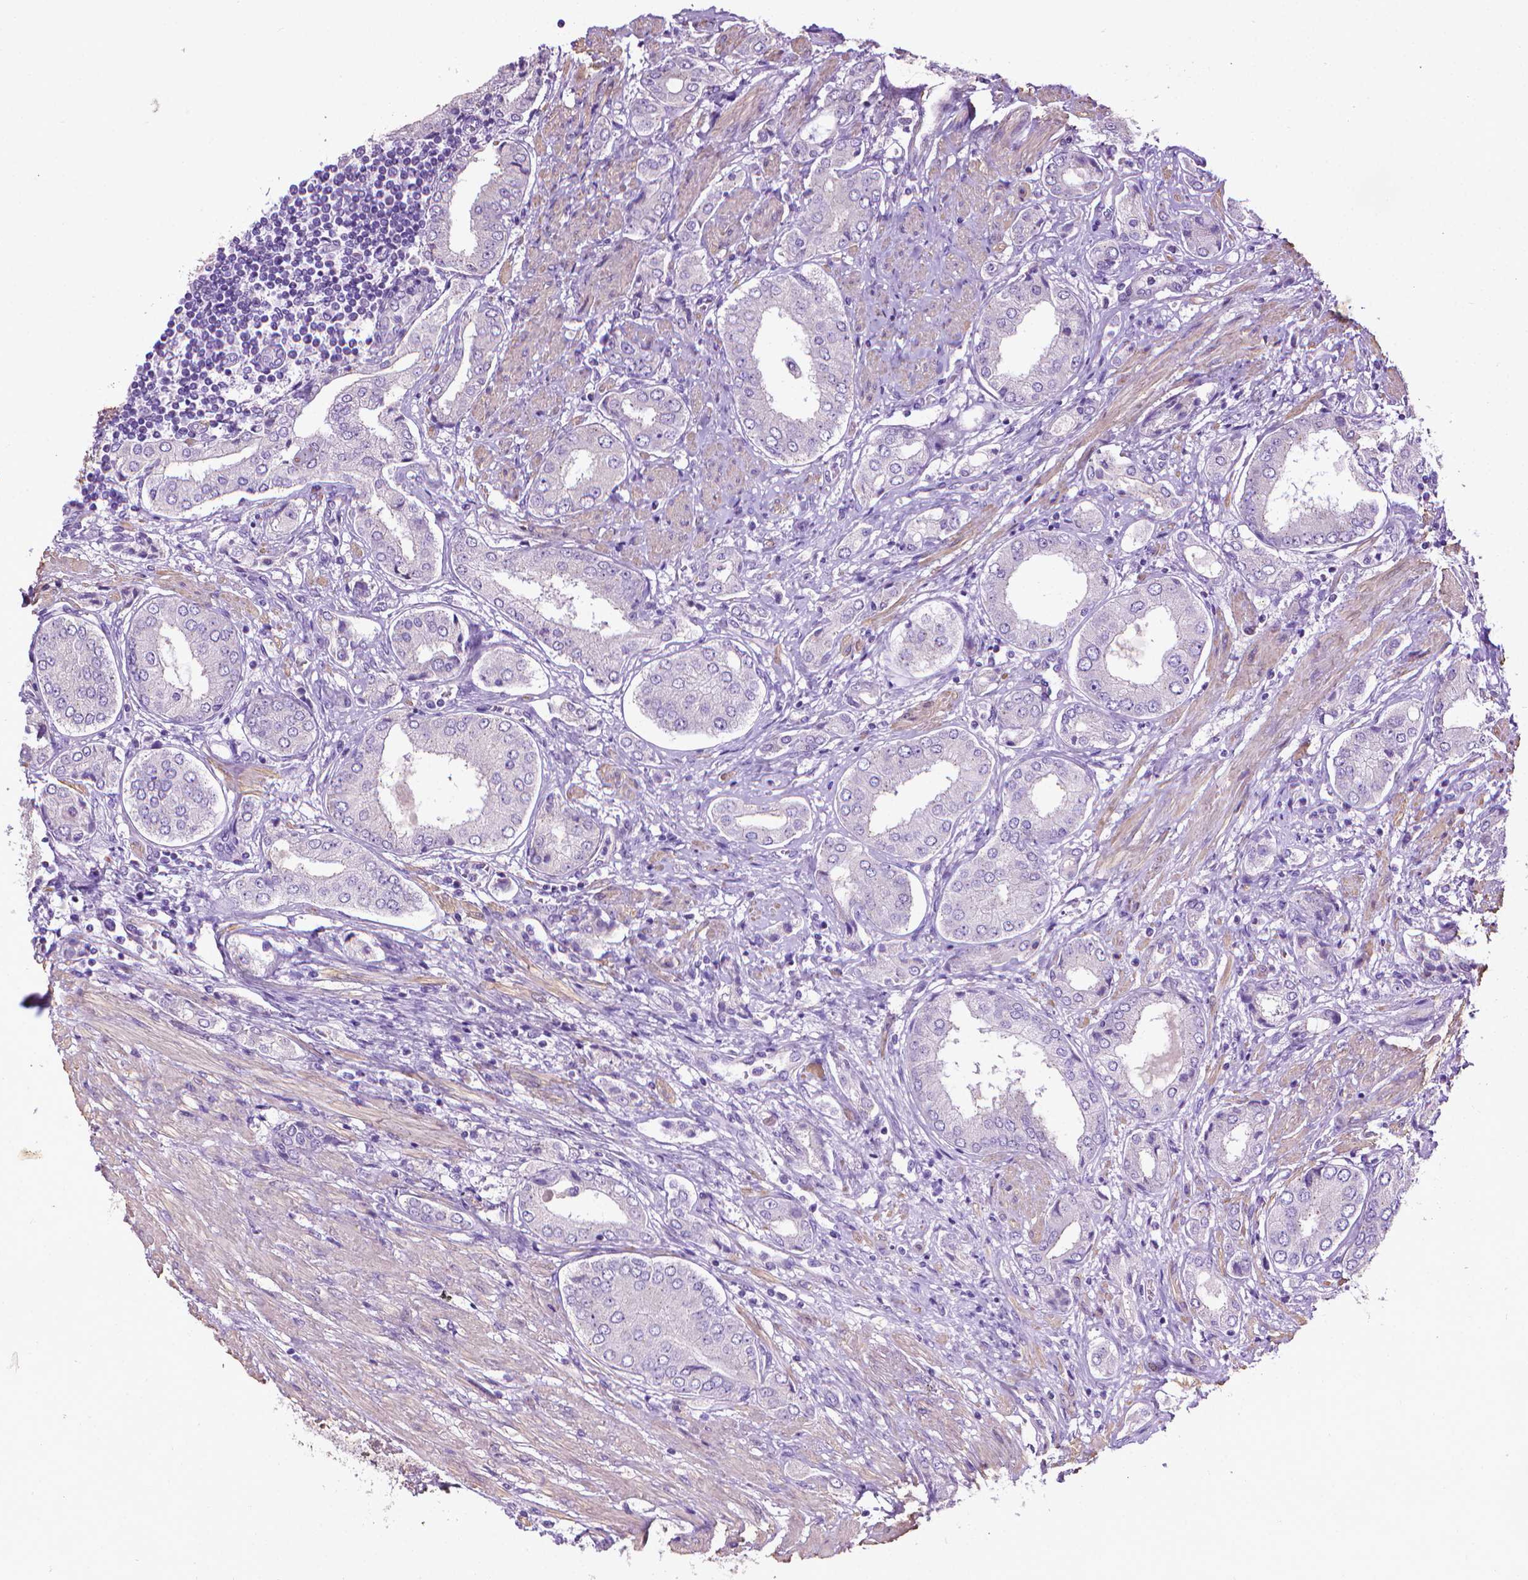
{"staining": {"intensity": "negative", "quantity": "none", "location": "none"}, "tissue": "prostate cancer", "cell_type": "Tumor cells", "image_type": "cancer", "snomed": [{"axis": "morphology", "description": "Adenocarcinoma, NOS"}, {"axis": "topography", "description": "Prostate"}], "caption": "An immunohistochemistry (IHC) photomicrograph of prostate cancer is shown. There is no staining in tumor cells of prostate cancer. (Brightfield microscopy of DAB (3,3'-diaminobenzidine) immunohistochemistry (IHC) at high magnification).", "gene": "AQP10", "patient": {"sex": "male", "age": 63}}